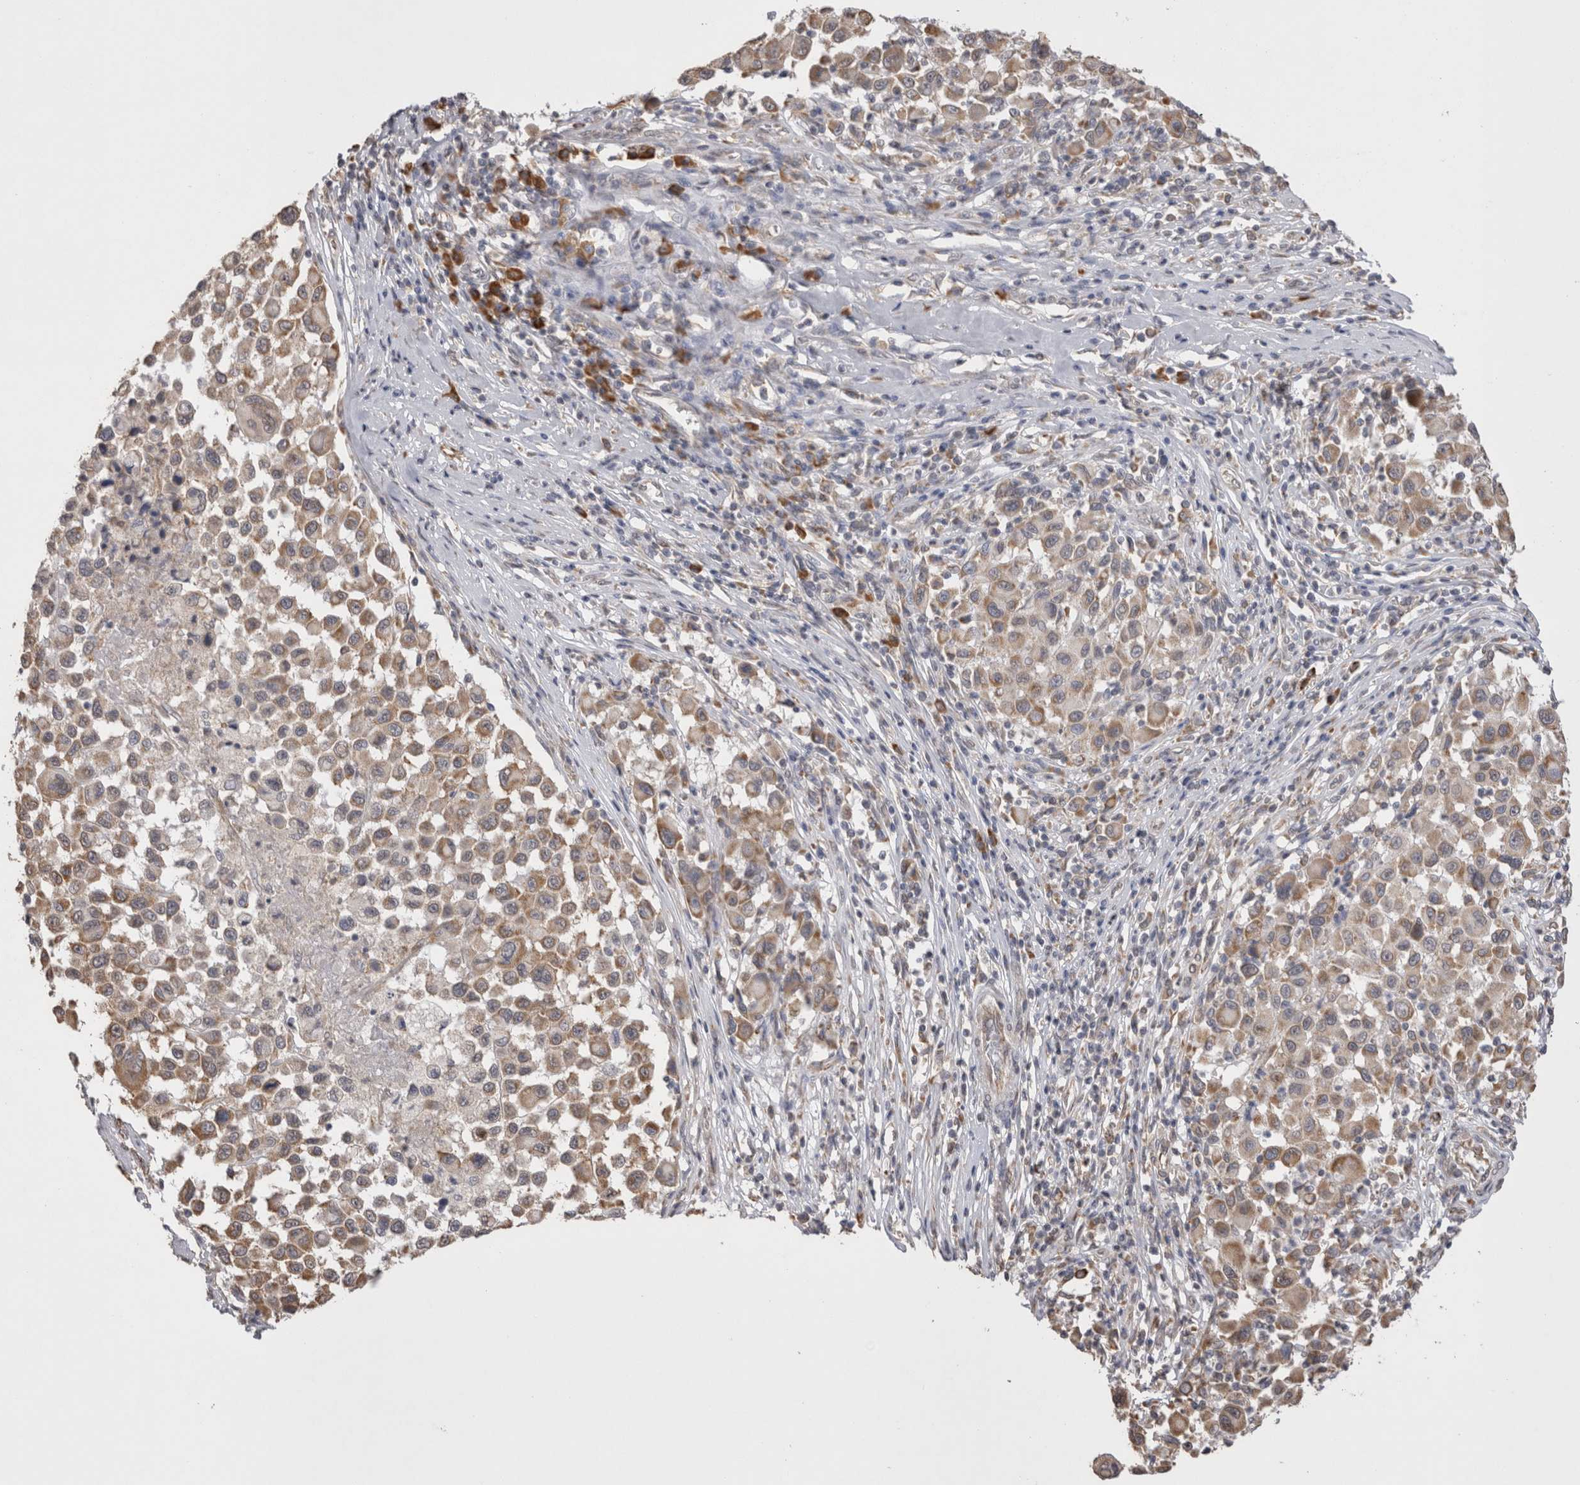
{"staining": {"intensity": "weak", "quantity": ">75%", "location": "cytoplasmic/membranous"}, "tissue": "melanoma", "cell_type": "Tumor cells", "image_type": "cancer", "snomed": [{"axis": "morphology", "description": "Malignant melanoma, Metastatic site"}, {"axis": "topography", "description": "Lymph node"}], "caption": "Melanoma stained for a protein demonstrates weak cytoplasmic/membranous positivity in tumor cells.", "gene": "NOMO1", "patient": {"sex": "male", "age": 61}}